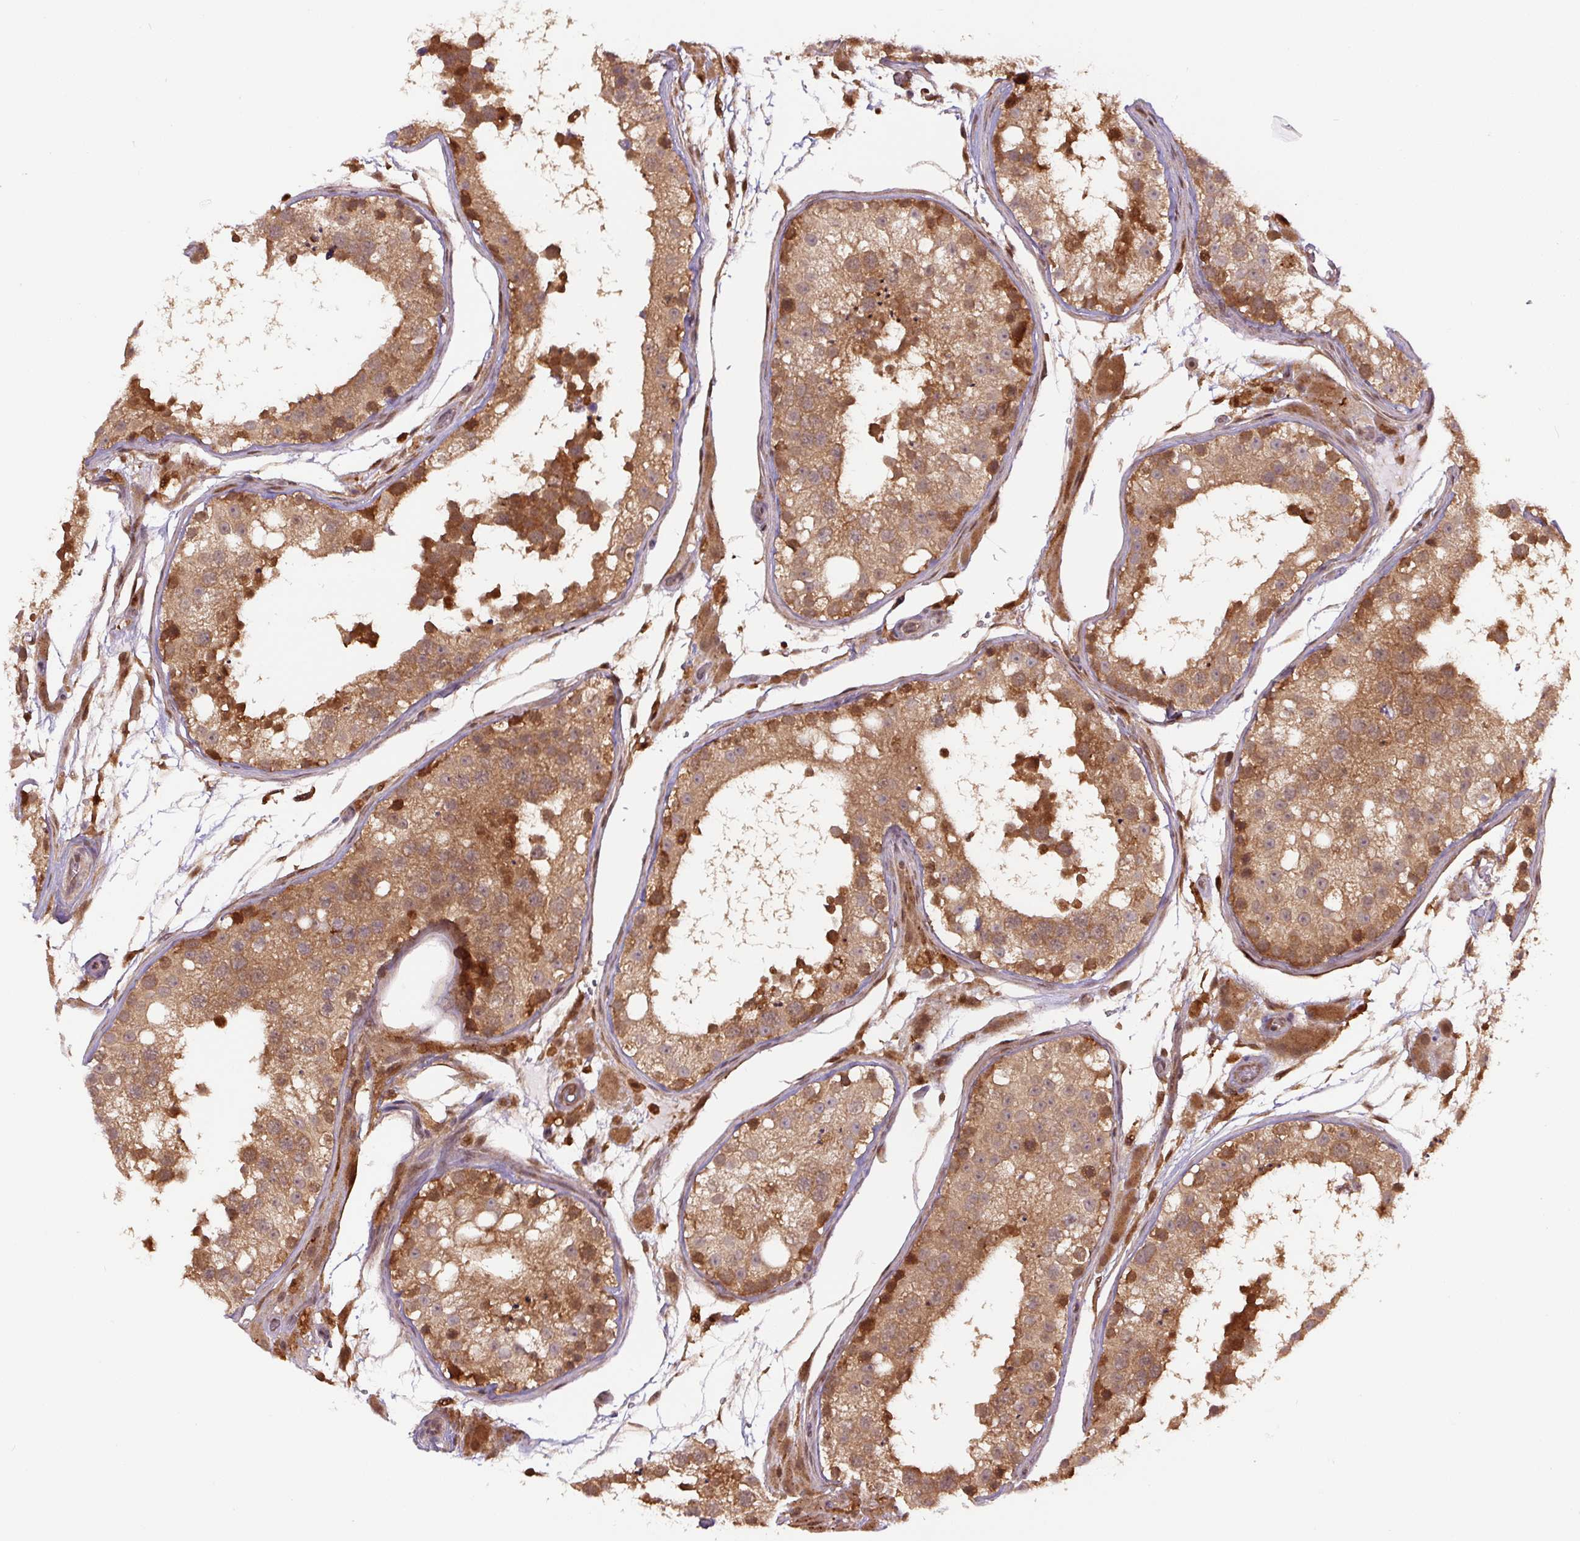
{"staining": {"intensity": "moderate", "quantity": ">75%", "location": "cytoplasmic/membranous"}, "tissue": "testis", "cell_type": "Cells in seminiferous ducts", "image_type": "normal", "snomed": [{"axis": "morphology", "description": "Normal tissue, NOS"}, {"axis": "topography", "description": "Testis"}], "caption": "A high-resolution image shows IHC staining of unremarkable testis, which exhibits moderate cytoplasmic/membranous positivity in about >75% of cells in seminiferous ducts.", "gene": "ZSWIM7", "patient": {"sex": "male", "age": 26}}